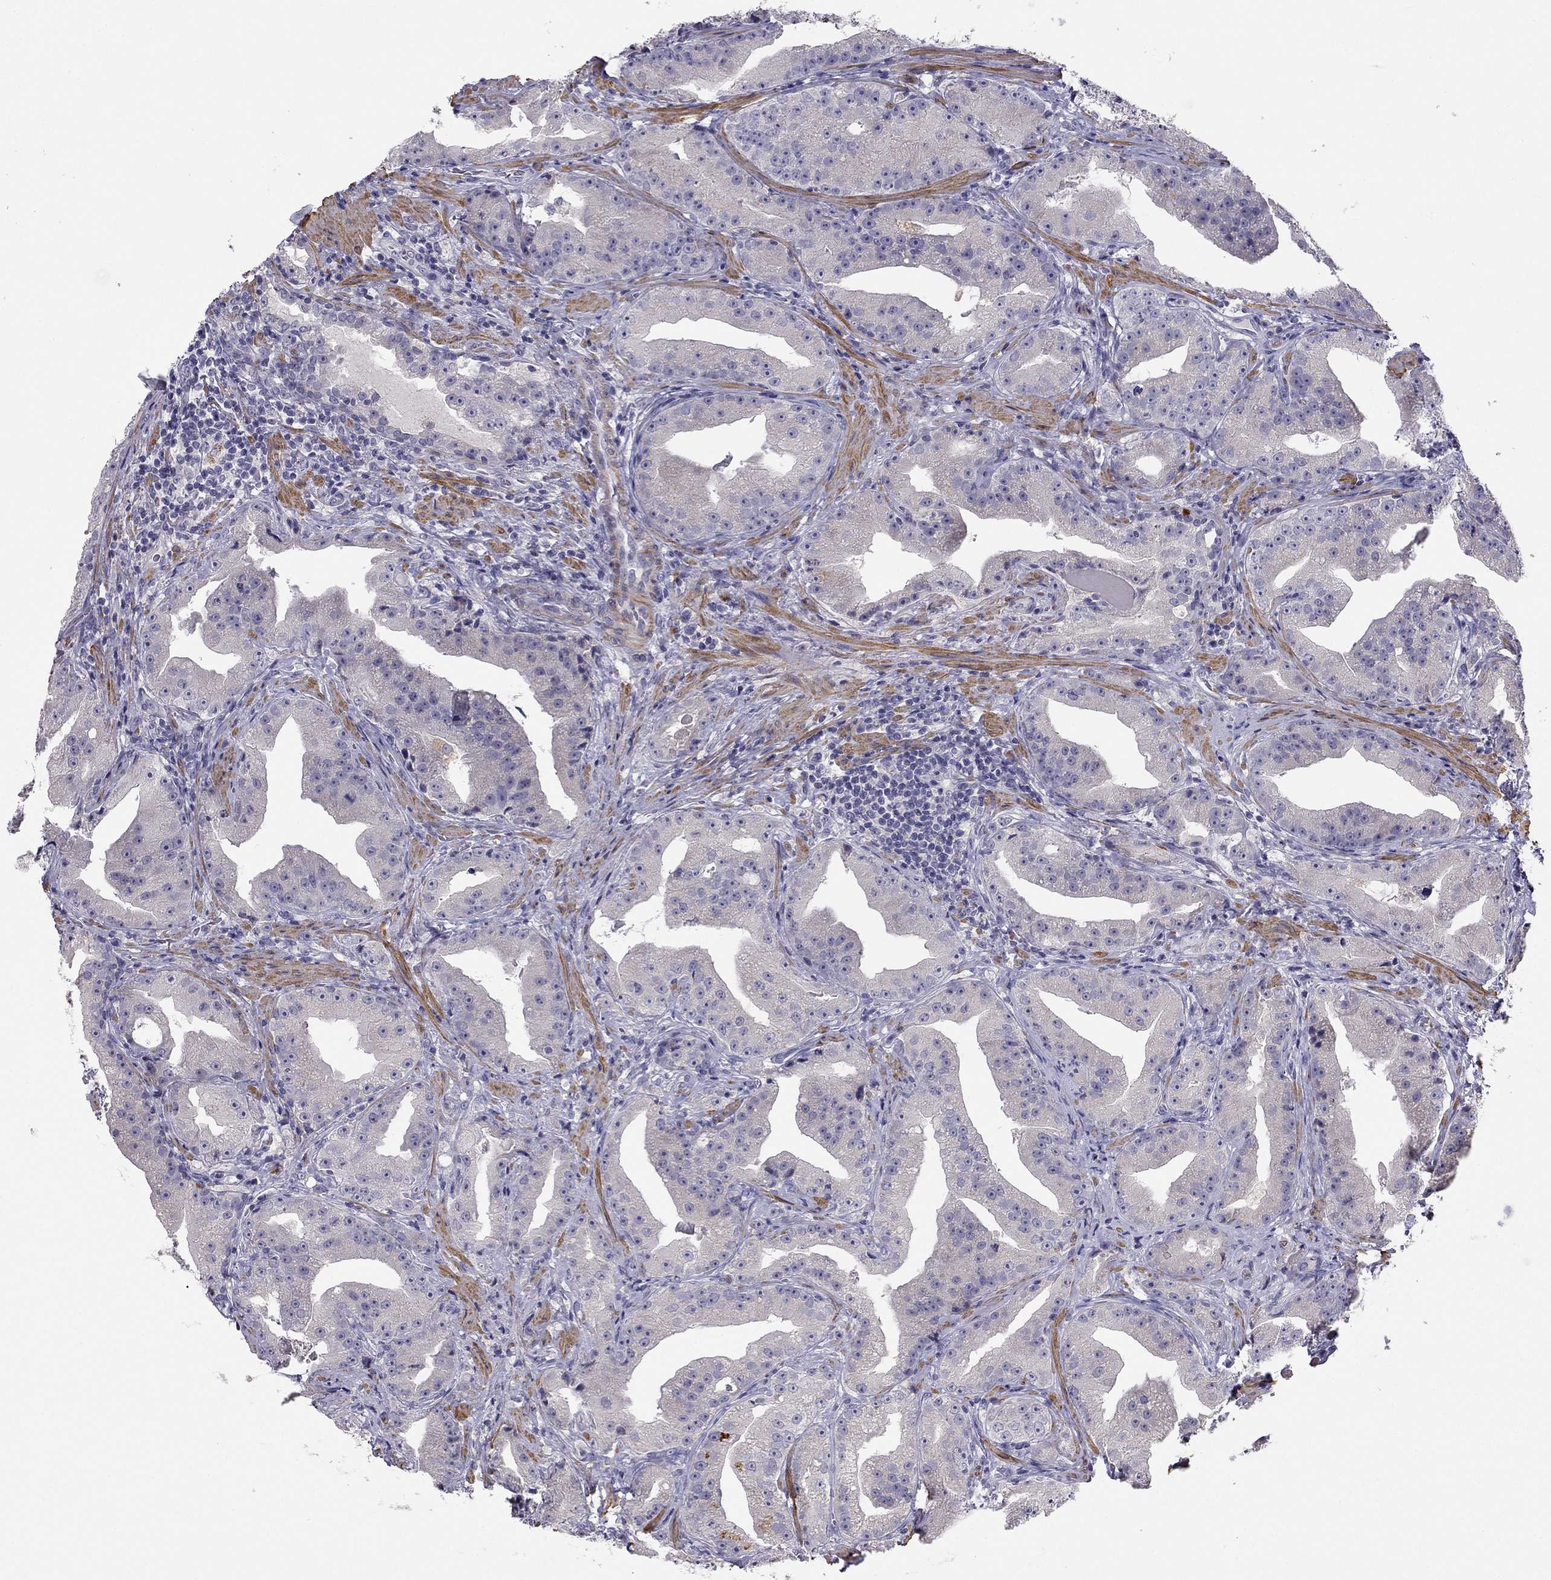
{"staining": {"intensity": "negative", "quantity": "none", "location": "none"}, "tissue": "prostate cancer", "cell_type": "Tumor cells", "image_type": "cancer", "snomed": [{"axis": "morphology", "description": "Adenocarcinoma, Low grade"}, {"axis": "topography", "description": "Prostate"}], "caption": "Prostate cancer (low-grade adenocarcinoma) was stained to show a protein in brown. There is no significant staining in tumor cells.", "gene": "C16orf89", "patient": {"sex": "male", "age": 62}}